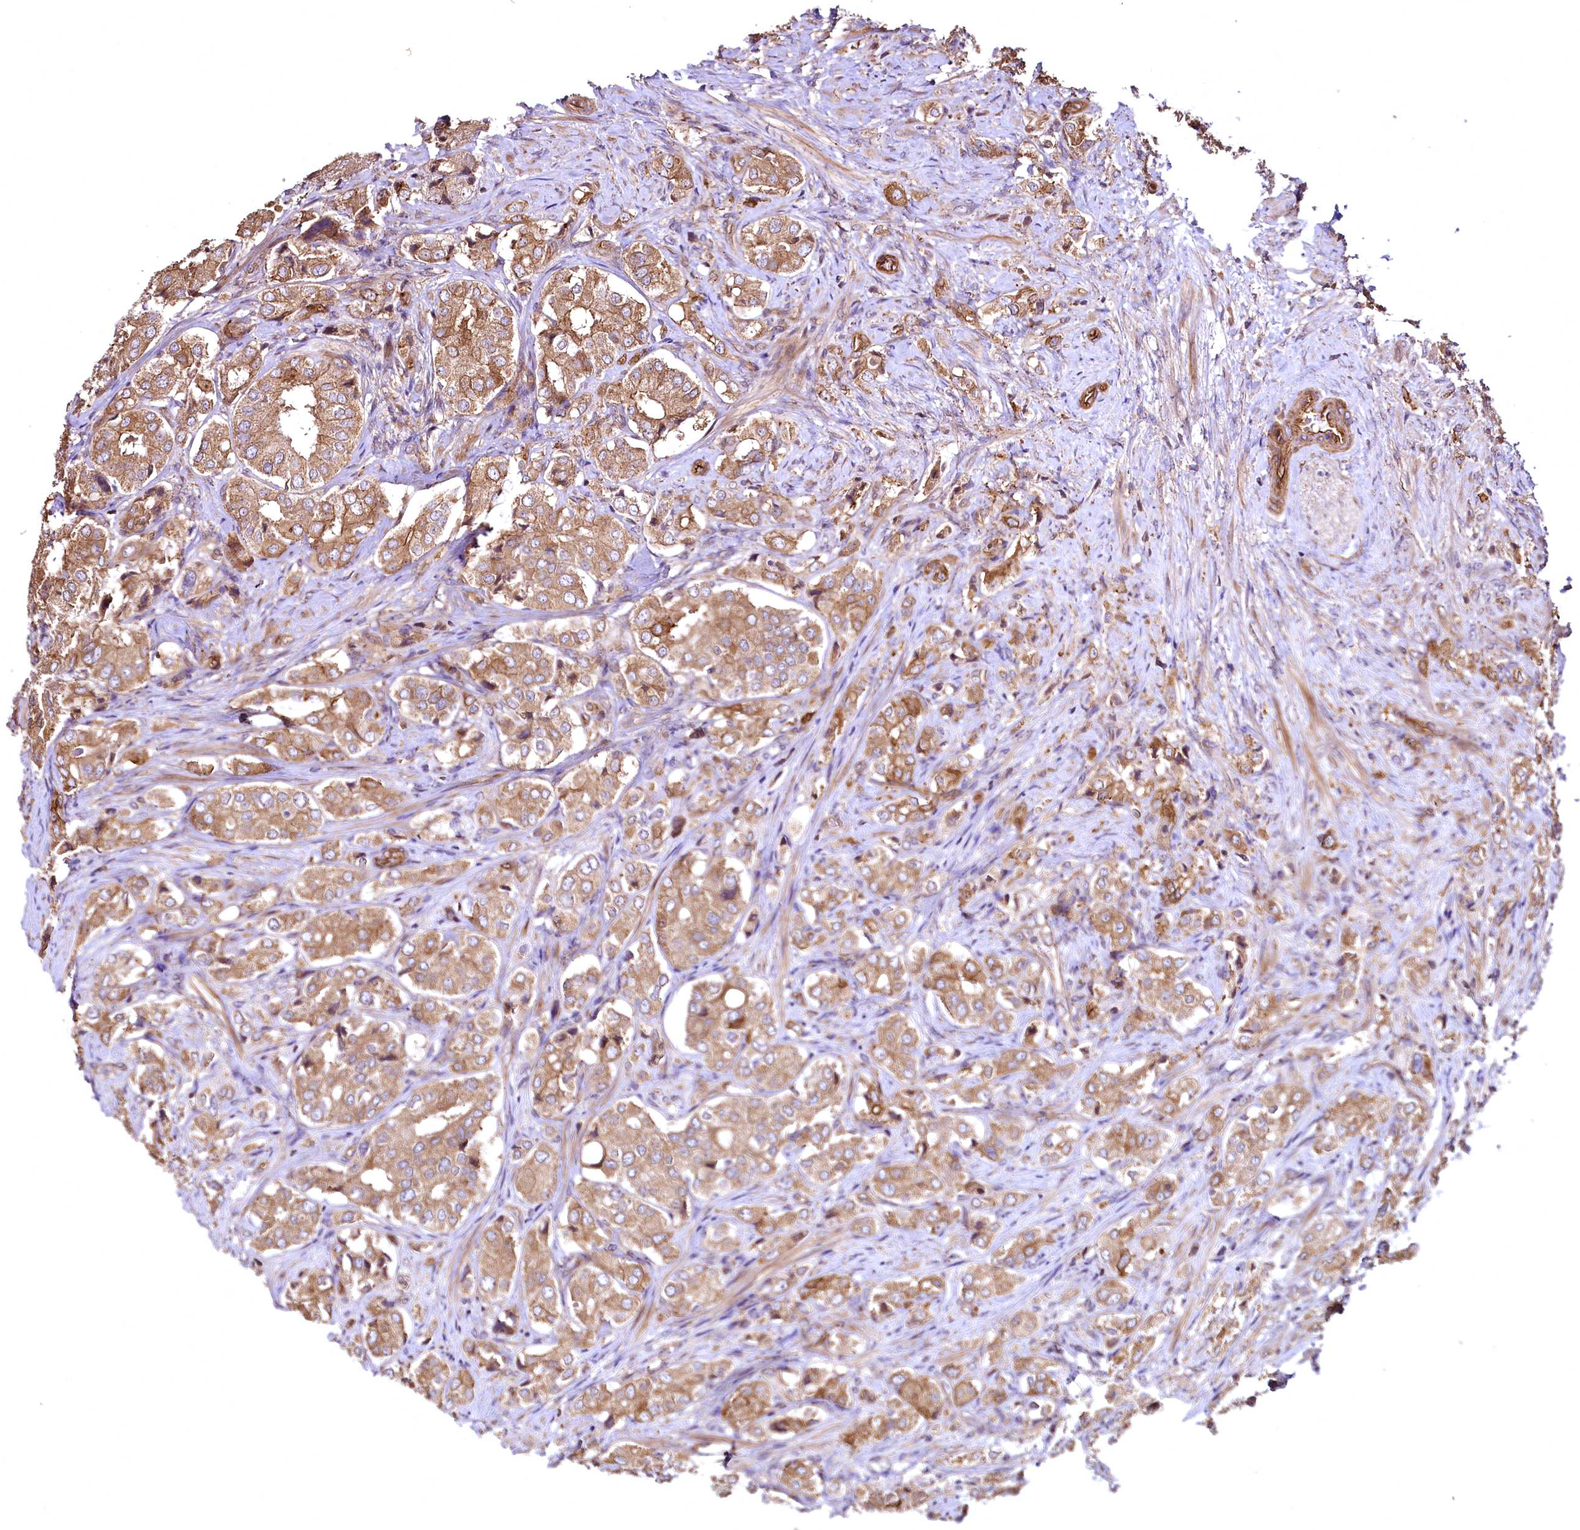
{"staining": {"intensity": "moderate", "quantity": ">75%", "location": "cytoplasmic/membranous"}, "tissue": "prostate cancer", "cell_type": "Tumor cells", "image_type": "cancer", "snomed": [{"axis": "morphology", "description": "Adenocarcinoma, High grade"}, {"axis": "topography", "description": "Prostate"}], "caption": "Tumor cells reveal medium levels of moderate cytoplasmic/membranous staining in approximately >75% of cells in human prostate cancer (adenocarcinoma (high-grade)). Using DAB (3,3'-diaminobenzidine) (brown) and hematoxylin (blue) stains, captured at high magnification using brightfield microscopy.", "gene": "TBCEL", "patient": {"sex": "male", "age": 65}}